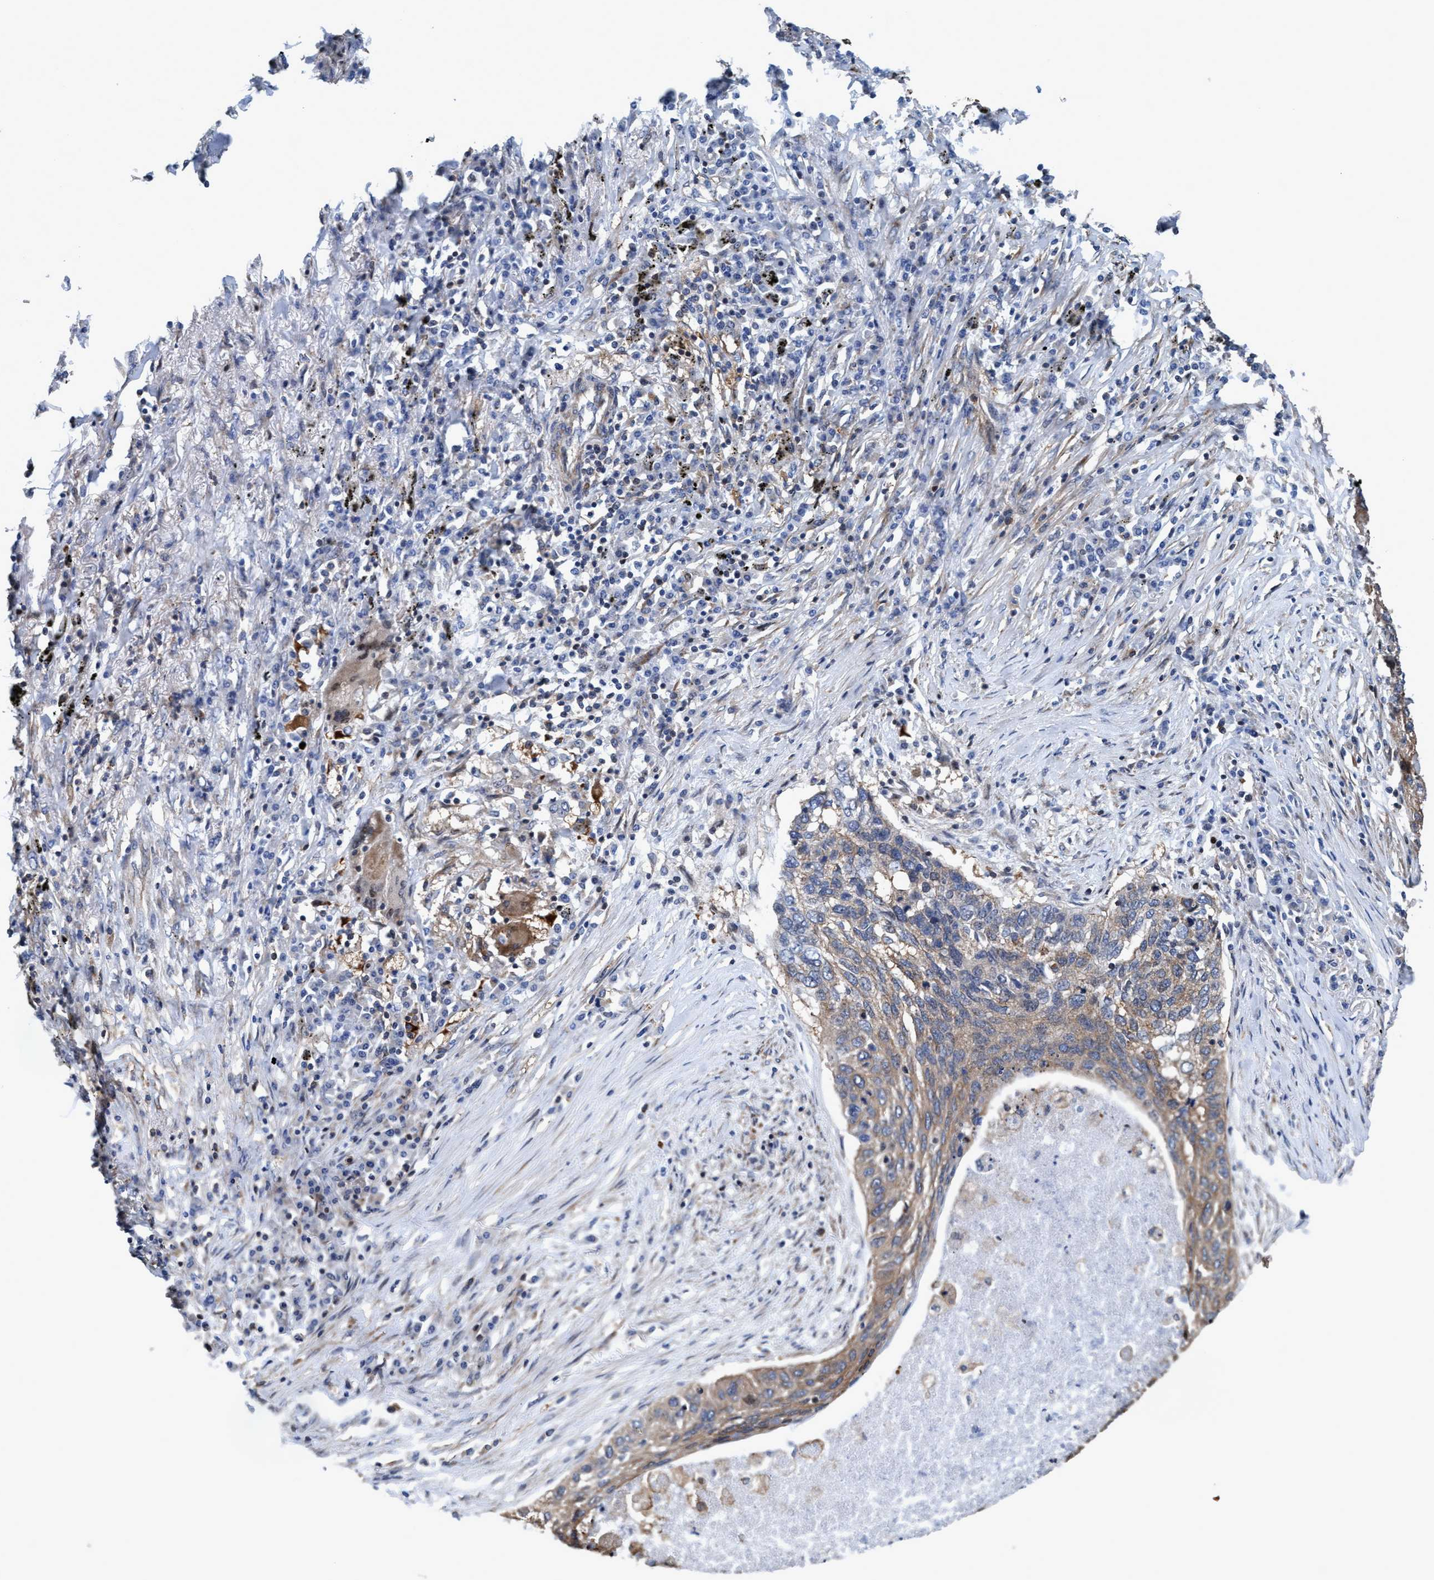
{"staining": {"intensity": "weak", "quantity": ">75%", "location": "cytoplasmic/membranous"}, "tissue": "lung cancer", "cell_type": "Tumor cells", "image_type": "cancer", "snomed": [{"axis": "morphology", "description": "Squamous cell carcinoma, NOS"}, {"axis": "topography", "description": "Lung"}], "caption": "The micrograph exhibits immunohistochemical staining of lung cancer. There is weak cytoplasmic/membranous expression is appreciated in approximately >75% of tumor cells.", "gene": "NMT1", "patient": {"sex": "female", "age": 63}}